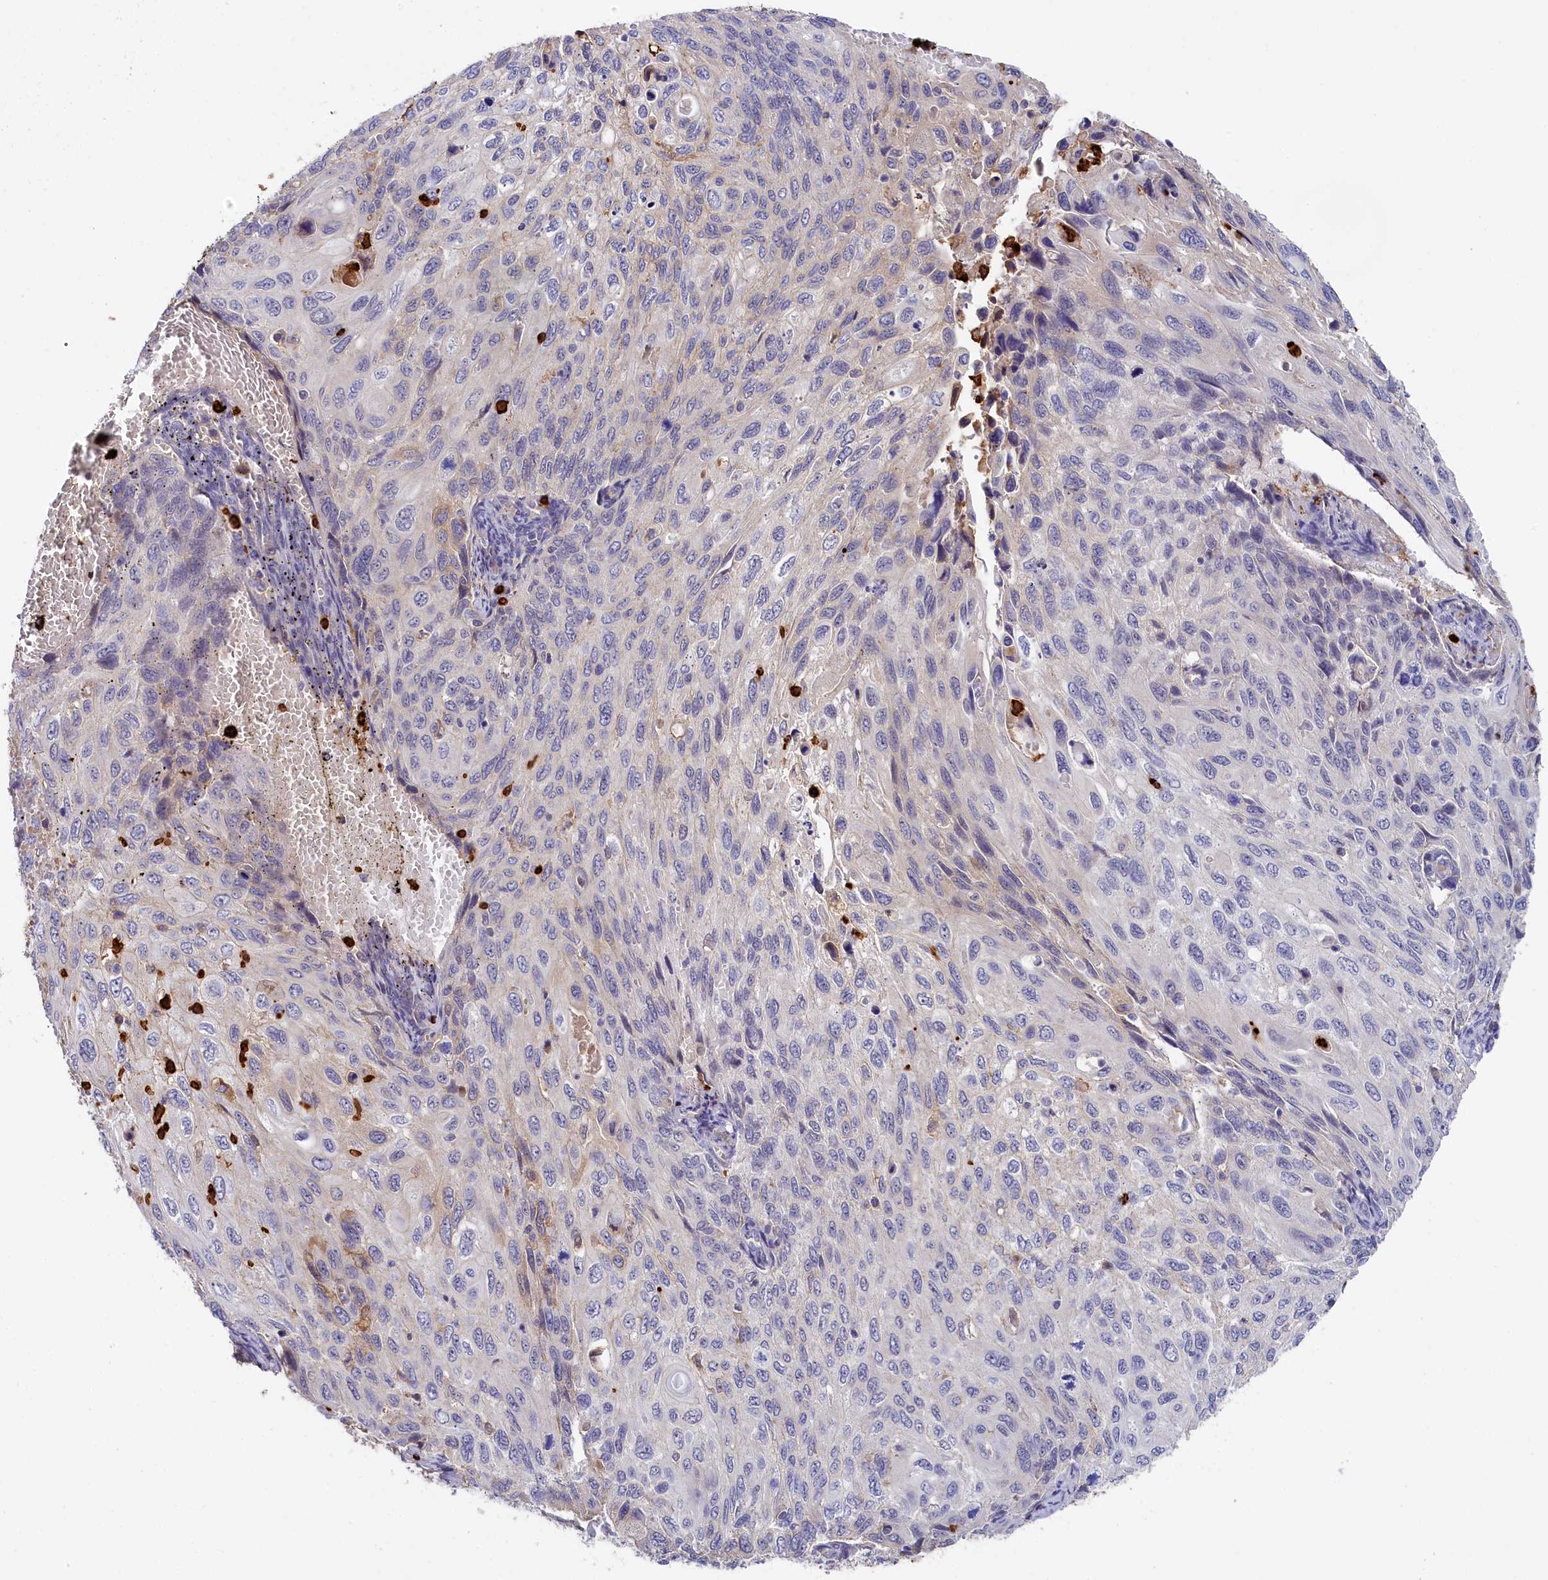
{"staining": {"intensity": "negative", "quantity": "none", "location": "none"}, "tissue": "cervical cancer", "cell_type": "Tumor cells", "image_type": "cancer", "snomed": [{"axis": "morphology", "description": "Squamous cell carcinoma, NOS"}, {"axis": "topography", "description": "Cervix"}], "caption": "Micrograph shows no significant protein positivity in tumor cells of cervical squamous cell carcinoma. (DAB (3,3'-diaminobenzidine) immunohistochemistry visualized using brightfield microscopy, high magnification).", "gene": "ADGRD1", "patient": {"sex": "female", "age": 70}}